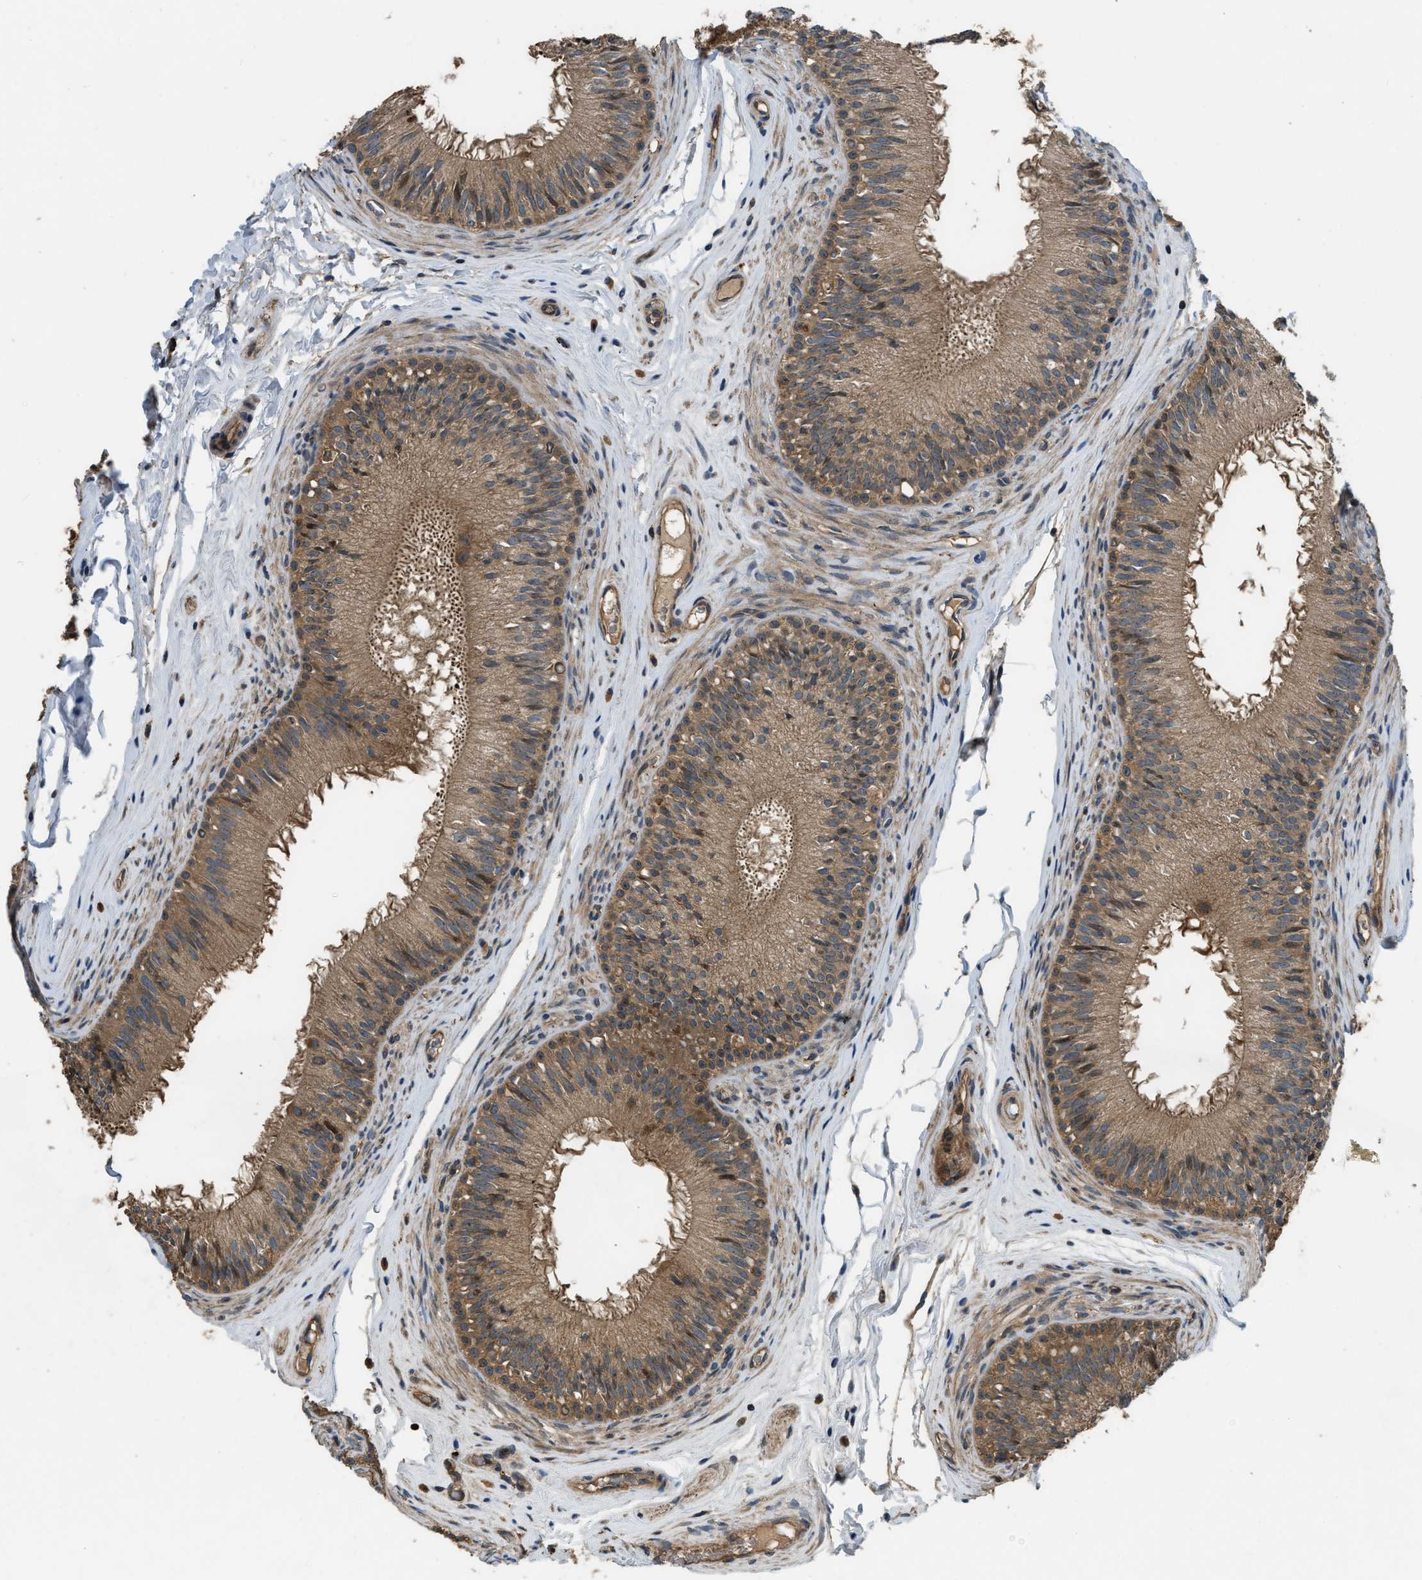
{"staining": {"intensity": "strong", "quantity": ">75%", "location": "cytoplasmic/membranous"}, "tissue": "epididymis", "cell_type": "Glandular cells", "image_type": "normal", "snomed": [{"axis": "morphology", "description": "Normal tissue, NOS"}, {"axis": "topography", "description": "Testis"}, {"axis": "topography", "description": "Epididymis"}], "caption": "A high amount of strong cytoplasmic/membranous expression is present in approximately >75% of glandular cells in normal epididymis.", "gene": "GGH", "patient": {"sex": "male", "age": 36}}